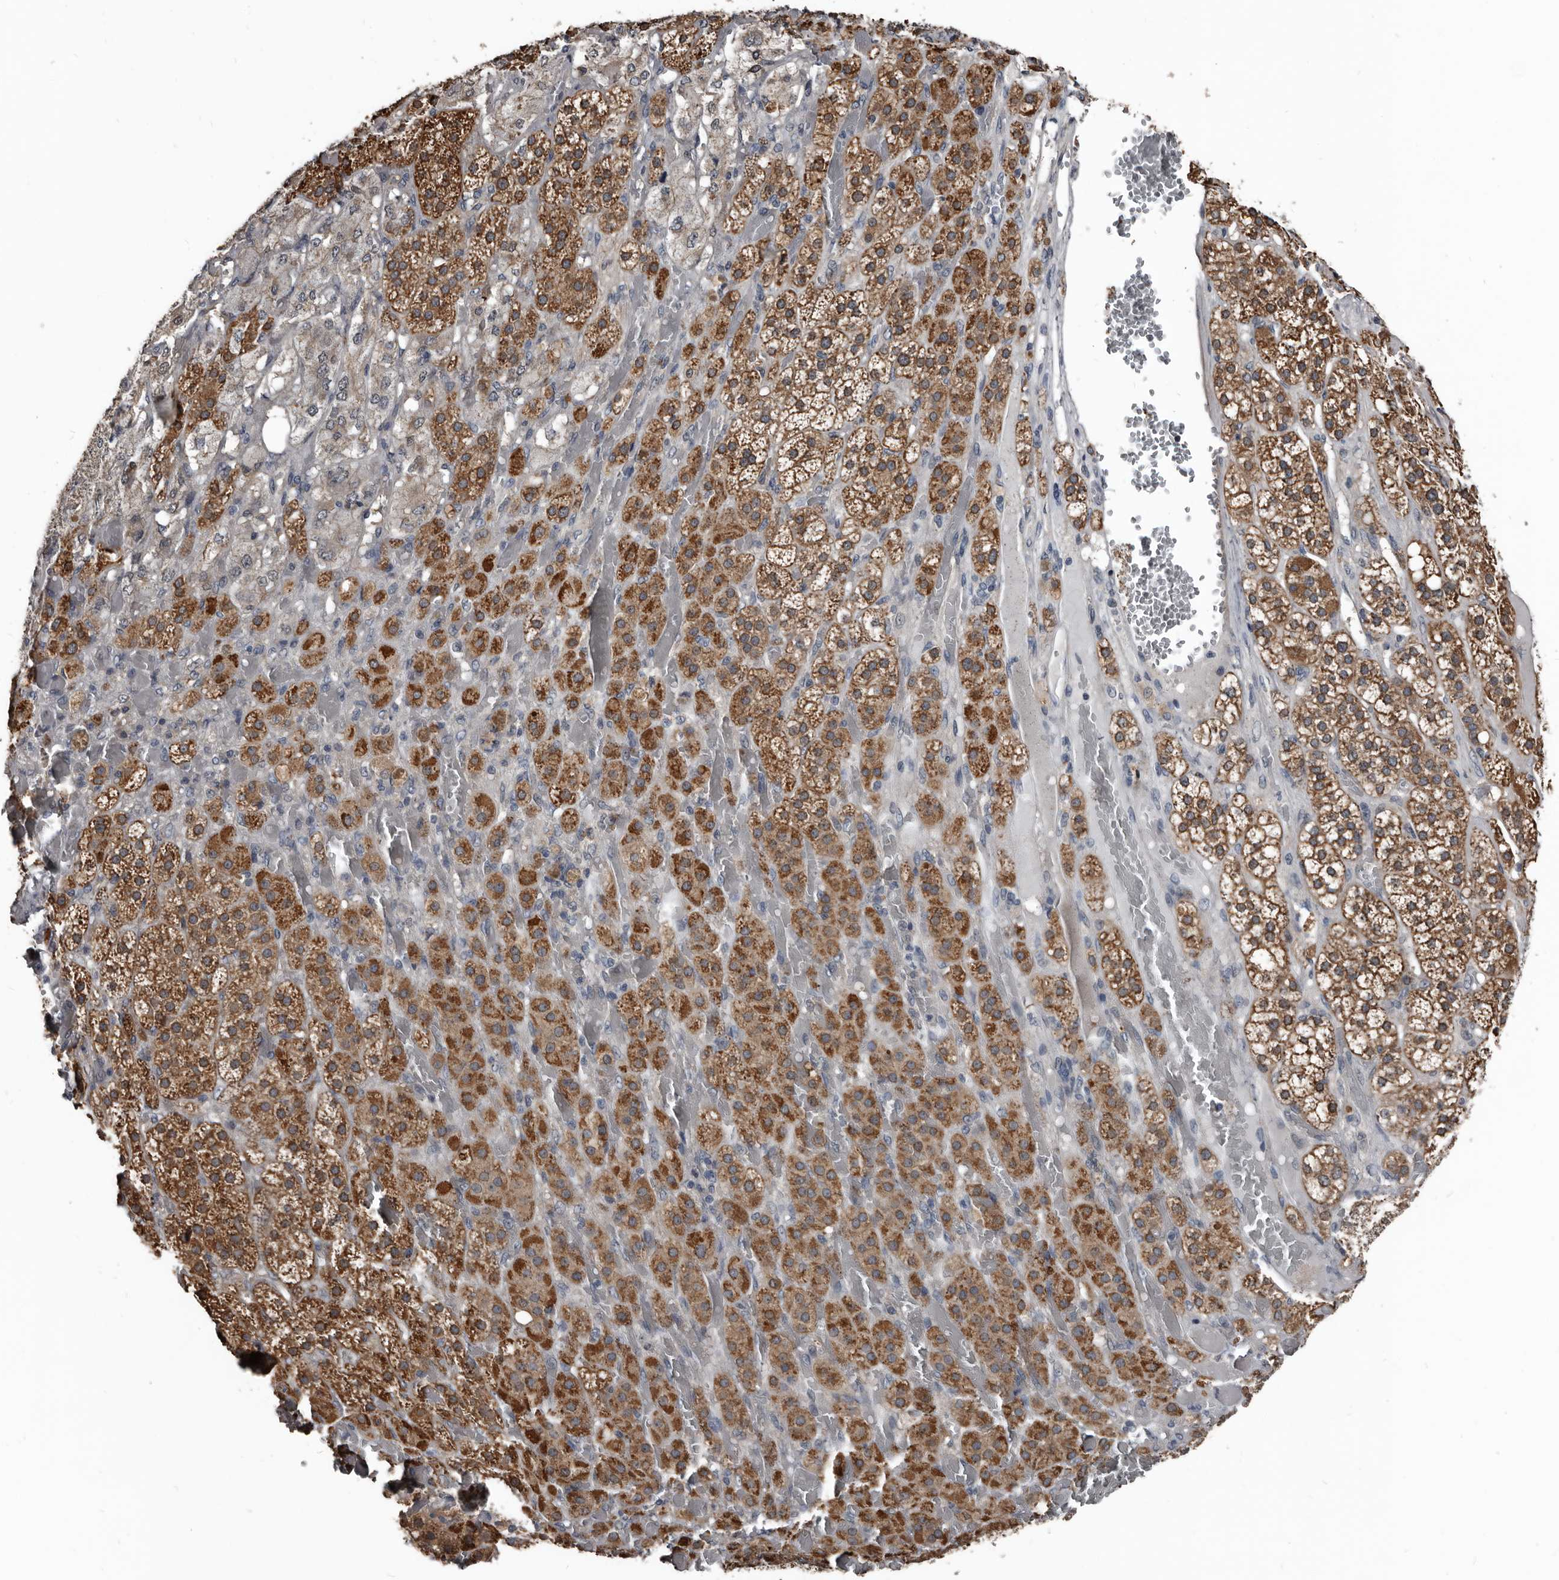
{"staining": {"intensity": "strong", "quantity": ">75%", "location": "cytoplasmic/membranous"}, "tissue": "adrenal gland", "cell_type": "Glandular cells", "image_type": "normal", "snomed": [{"axis": "morphology", "description": "Normal tissue, NOS"}, {"axis": "topography", "description": "Adrenal gland"}], "caption": "A high-resolution micrograph shows immunohistochemistry staining of unremarkable adrenal gland, which displays strong cytoplasmic/membranous expression in about >75% of glandular cells. (DAB IHC, brown staining for protein, blue staining for nuclei).", "gene": "DHPS", "patient": {"sex": "female", "age": 59}}